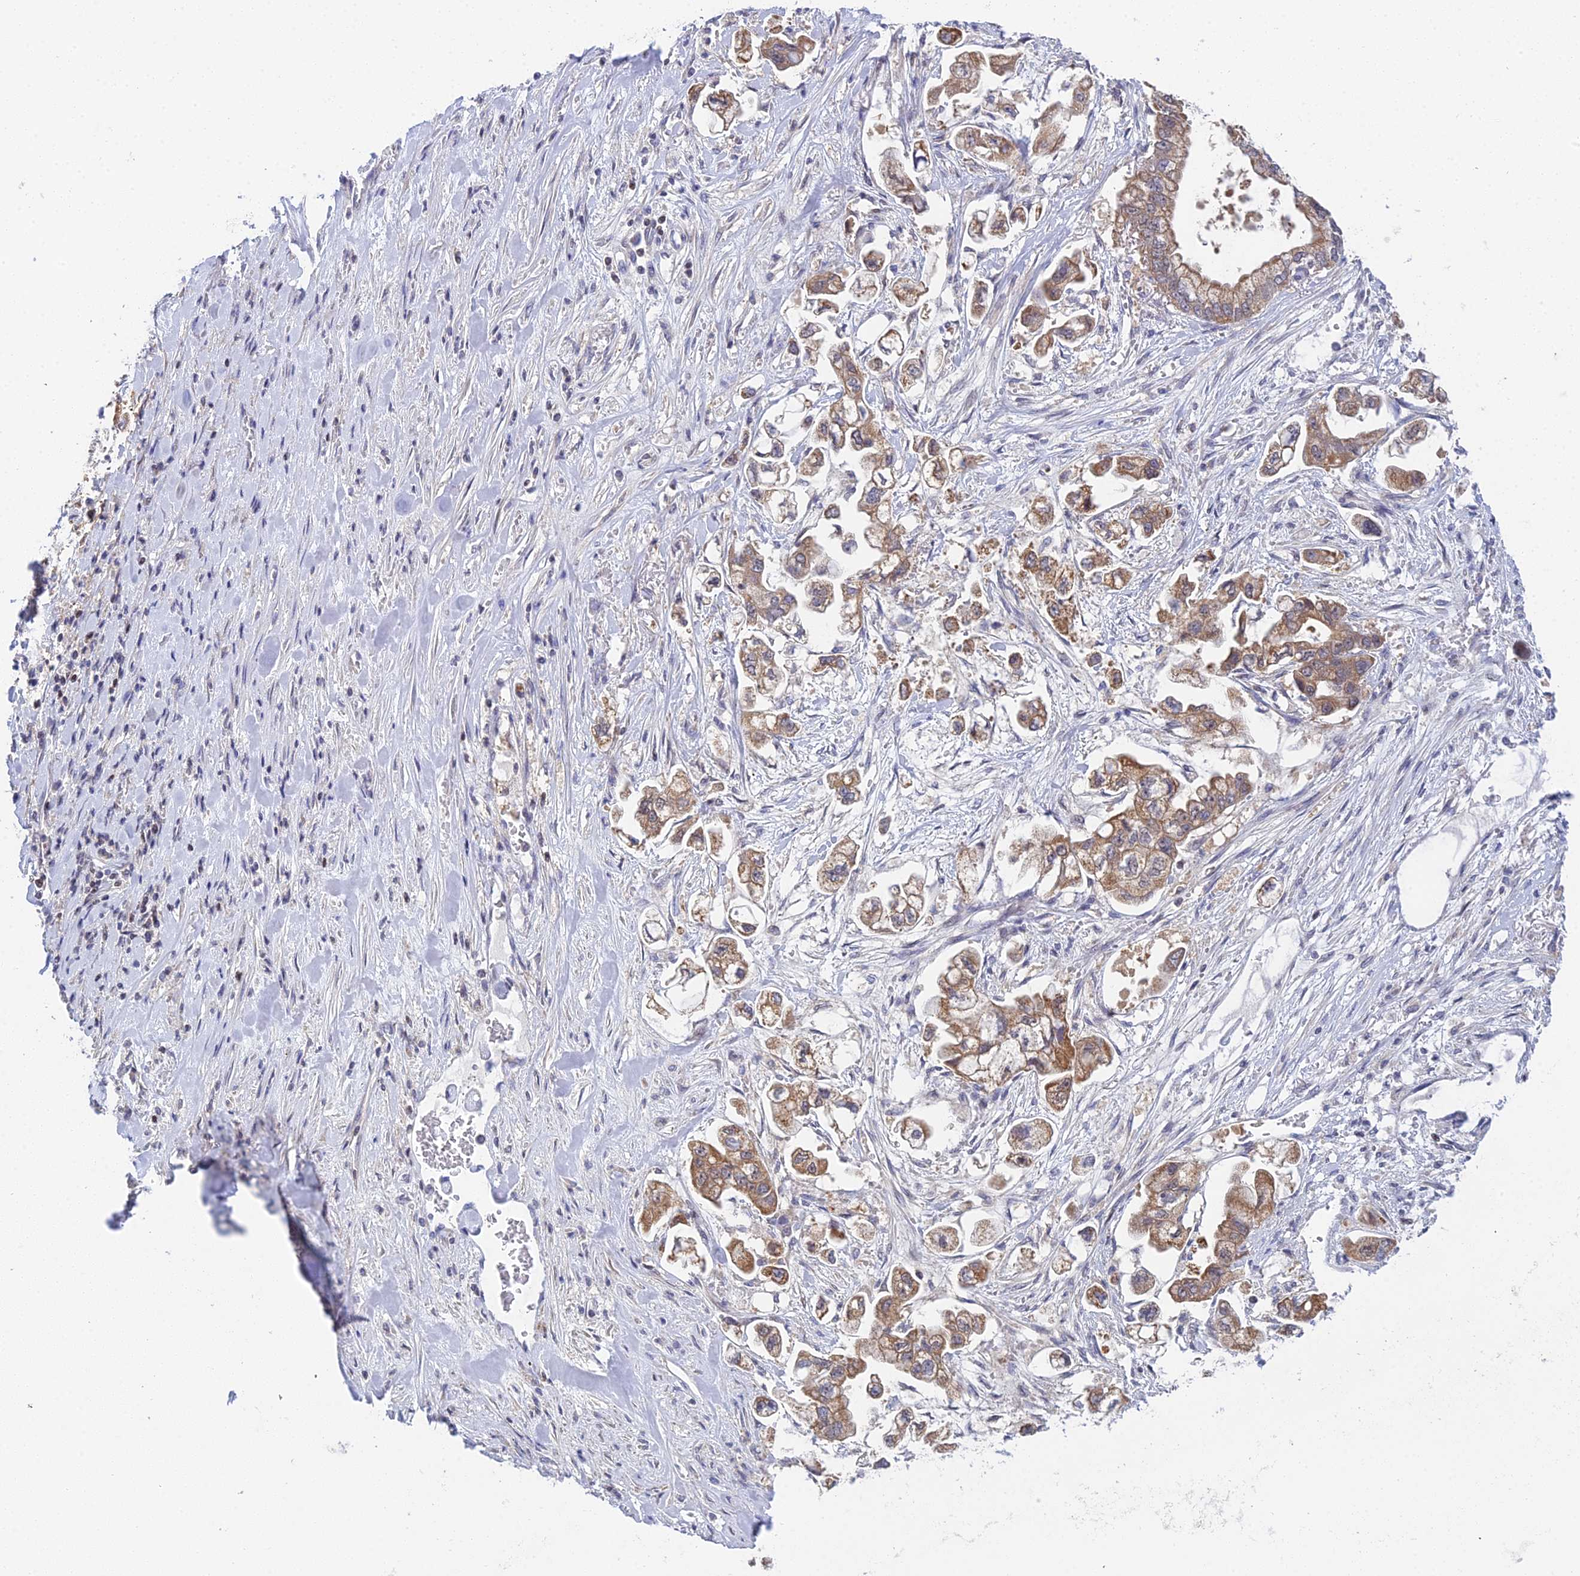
{"staining": {"intensity": "moderate", "quantity": ">75%", "location": "cytoplasmic/membranous"}, "tissue": "stomach cancer", "cell_type": "Tumor cells", "image_type": "cancer", "snomed": [{"axis": "morphology", "description": "Adenocarcinoma, NOS"}, {"axis": "topography", "description": "Stomach"}], "caption": "A photomicrograph of stomach adenocarcinoma stained for a protein demonstrates moderate cytoplasmic/membranous brown staining in tumor cells.", "gene": "ELOA2", "patient": {"sex": "male", "age": 62}}